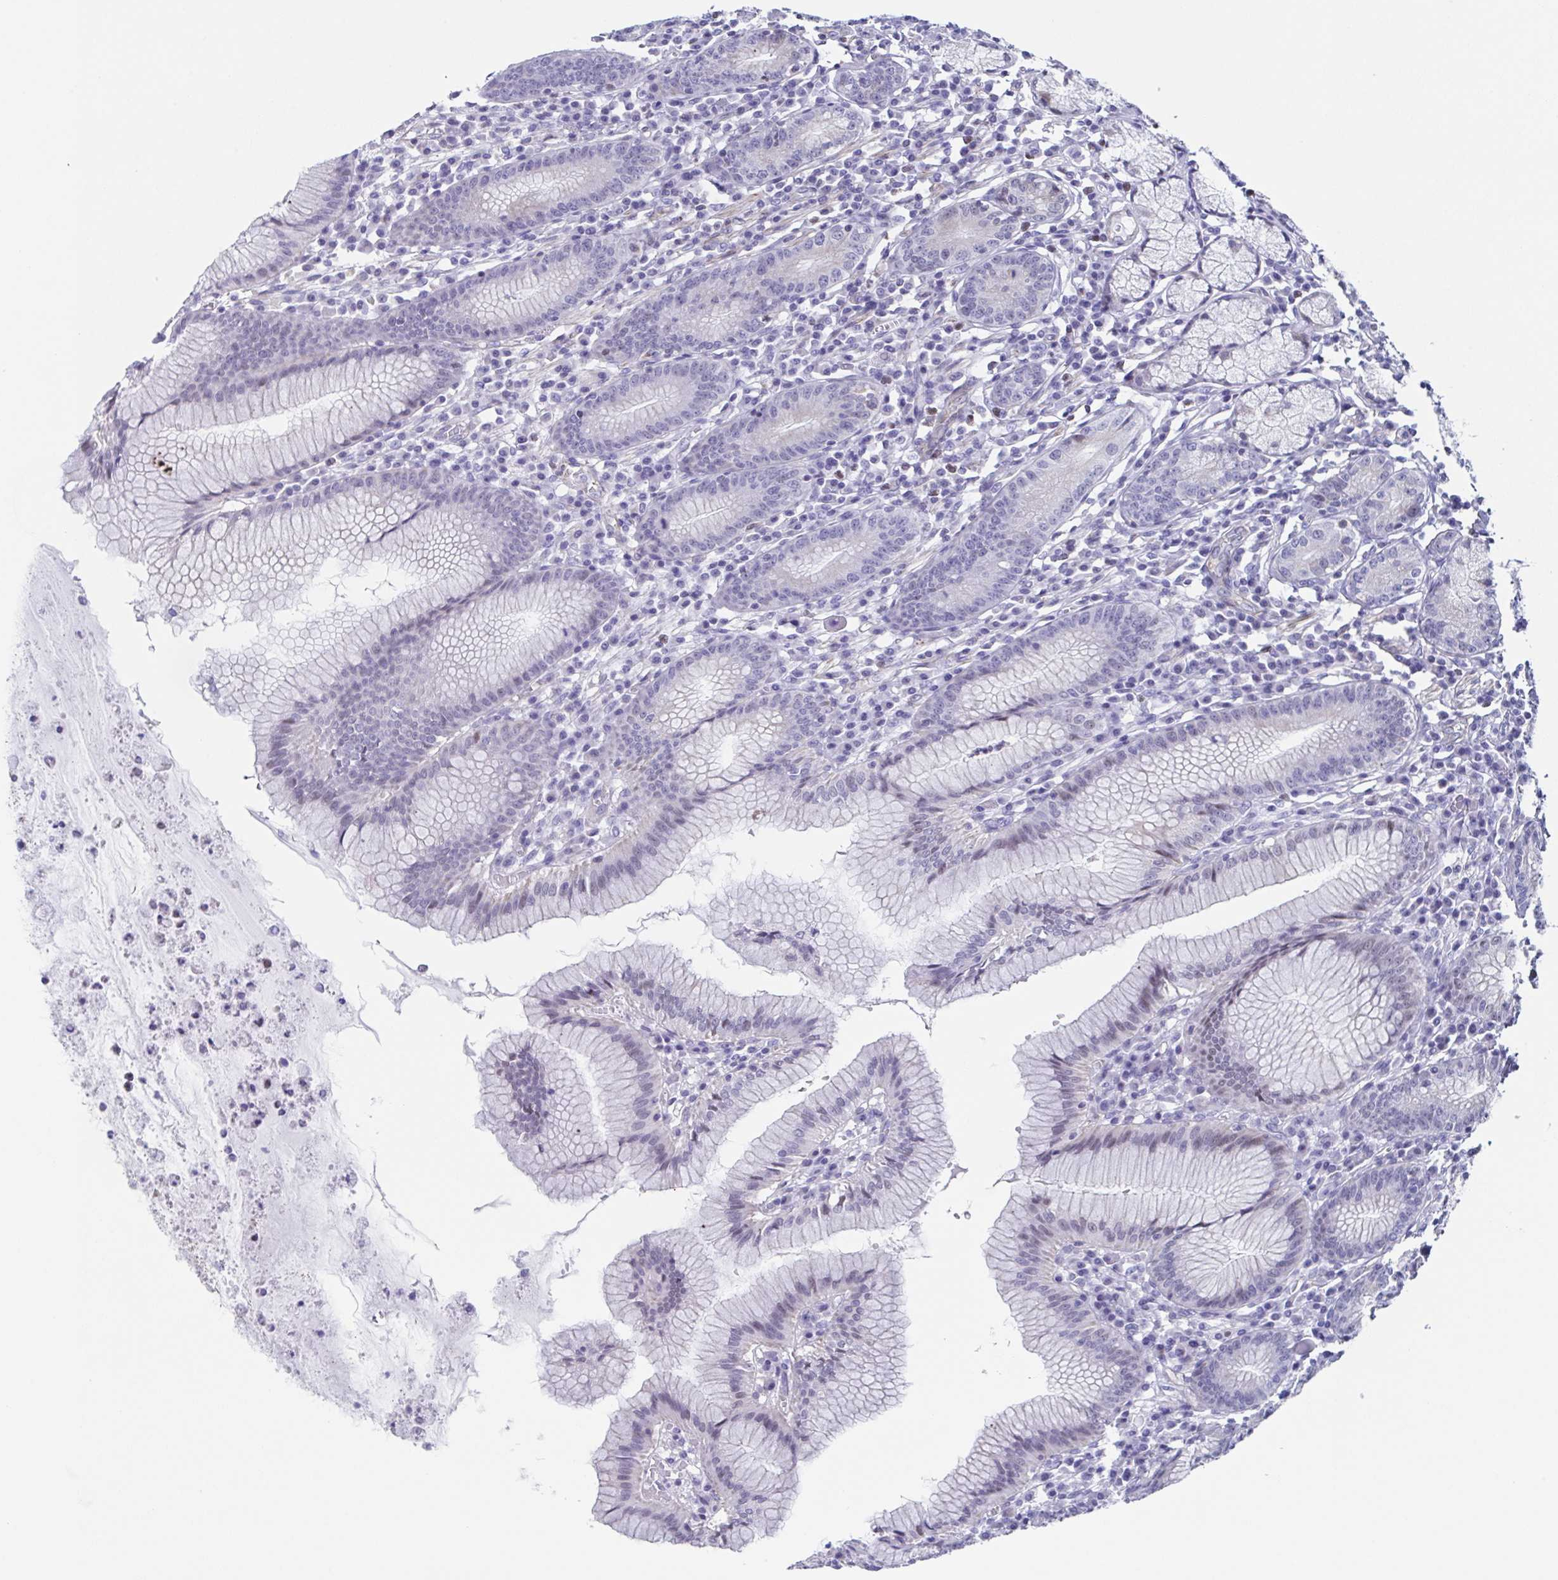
{"staining": {"intensity": "negative", "quantity": "none", "location": "none"}, "tissue": "stomach", "cell_type": "Glandular cells", "image_type": "normal", "snomed": [{"axis": "morphology", "description": "Normal tissue, NOS"}, {"axis": "topography", "description": "Stomach"}], "caption": "Stomach stained for a protein using immunohistochemistry (IHC) shows no positivity glandular cells.", "gene": "PBOV1", "patient": {"sex": "male", "age": 55}}